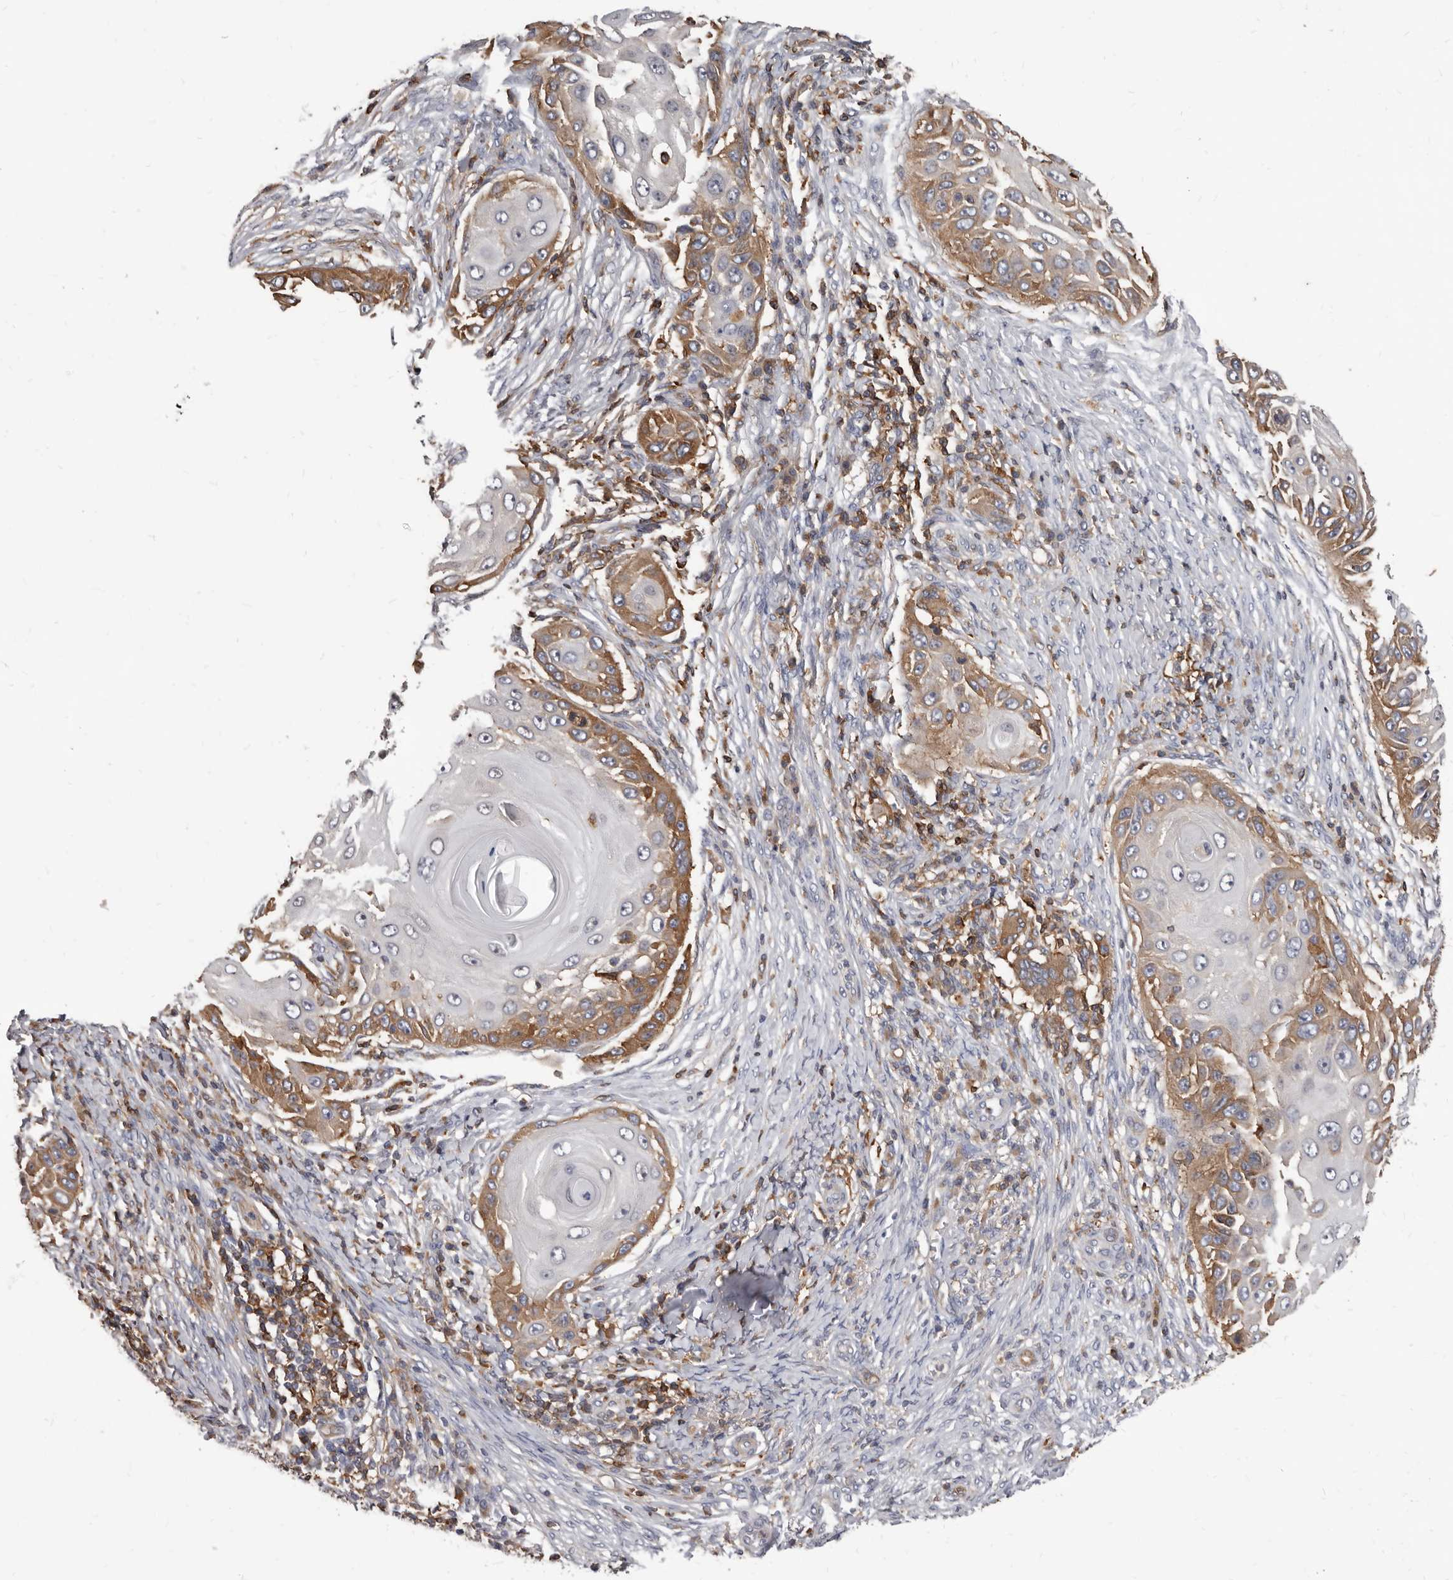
{"staining": {"intensity": "moderate", "quantity": "25%-75%", "location": "cytoplasmic/membranous"}, "tissue": "skin cancer", "cell_type": "Tumor cells", "image_type": "cancer", "snomed": [{"axis": "morphology", "description": "Squamous cell carcinoma, NOS"}, {"axis": "topography", "description": "Skin"}], "caption": "Protein expression by immunohistochemistry demonstrates moderate cytoplasmic/membranous expression in approximately 25%-75% of tumor cells in skin cancer (squamous cell carcinoma). (IHC, brightfield microscopy, high magnification).", "gene": "NIBAN1", "patient": {"sex": "female", "age": 44}}